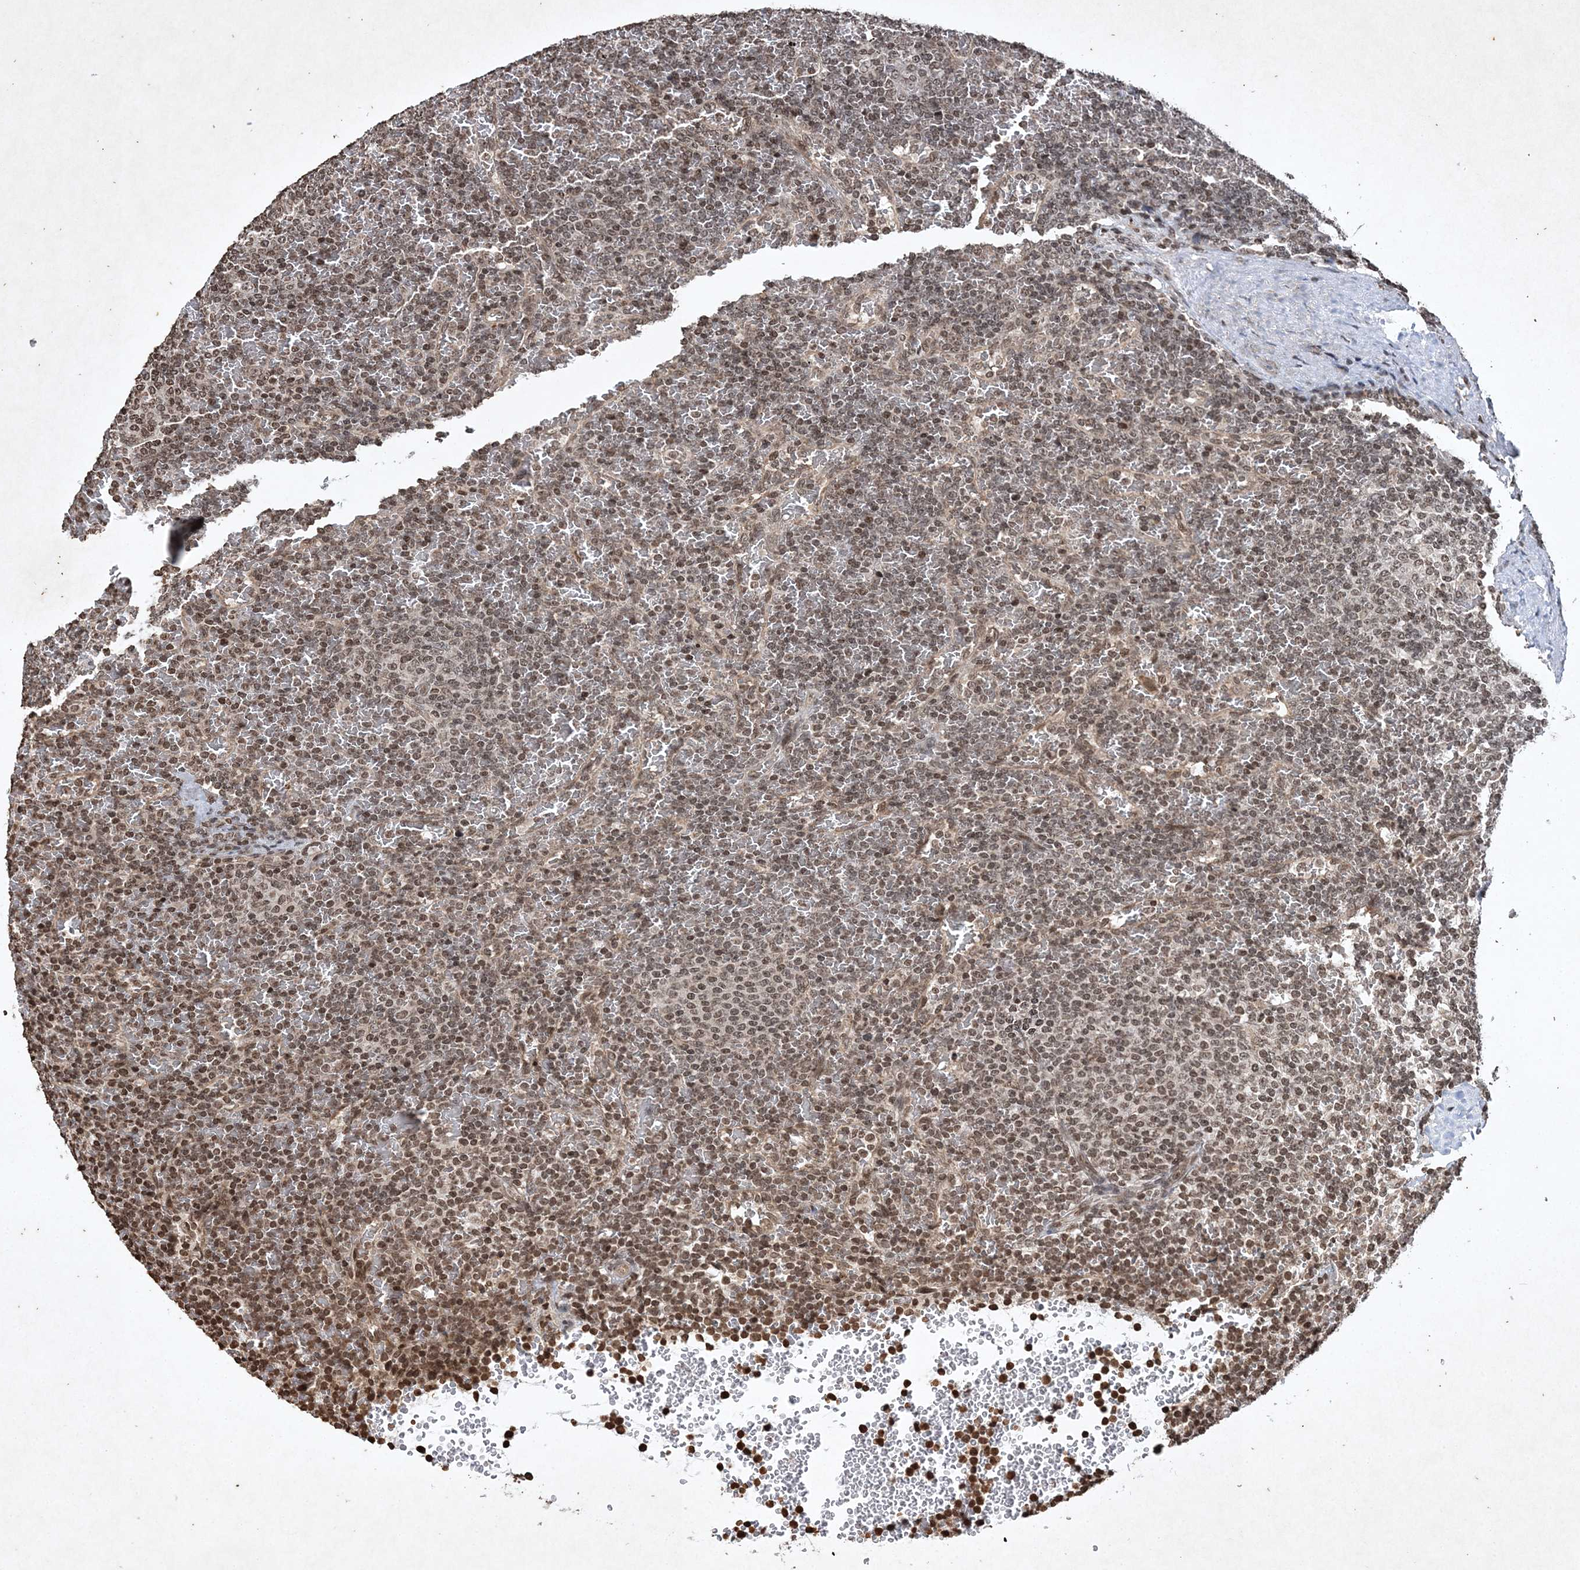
{"staining": {"intensity": "moderate", "quantity": ">75%", "location": "nuclear"}, "tissue": "lymphoma", "cell_type": "Tumor cells", "image_type": "cancer", "snomed": [{"axis": "morphology", "description": "Malignant lymphoma, non-Hodgkin's type, Low grade"}, {"axis": "topography", "description": "Spleen"}], "caption": "Tumor cells demonstrate medium levels of moderate nuclear expression in approximately >75% of cells in human low-grade malignant lymphoma, non-Hodgkin's type.", "gene": "NEDD9", "patient": {"sex": "female", "age": 77}}